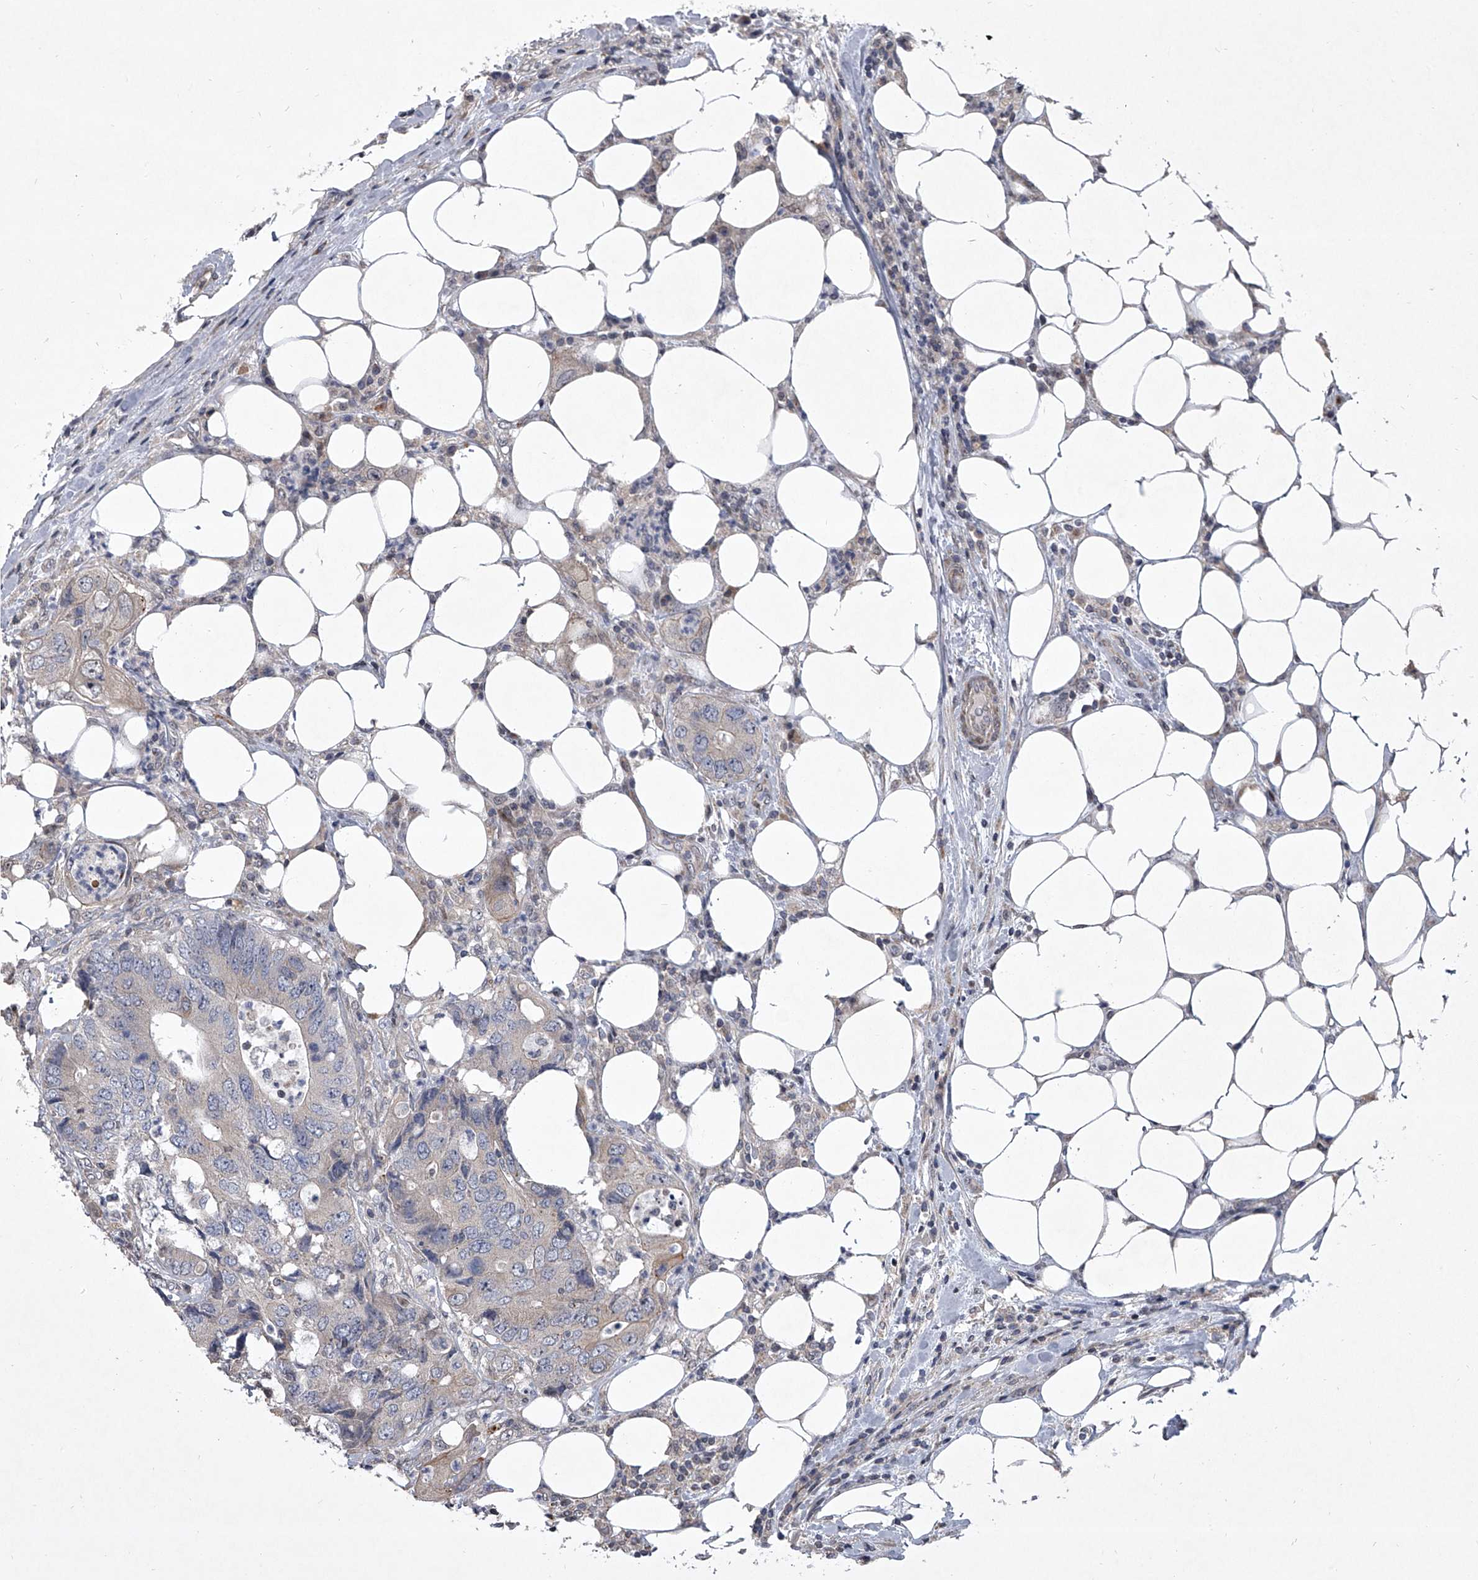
{"staining": {"intensity": "negative", "quantity": "none", "location": "none"}, "tissue": "colorectal cancer", "cell_type": "Tumor cells", "image_type": "cancer", "snomed": [{"axis": "morphology", "description": "Adenocarcinoma, NOS"}, {"axis": "topography", "description": "Colon"}], "caption": "Immunohistochemistry of colorectal cancer exhibits no positivity in tumor cells. (Immunohistochemistry (ihc), brightfield microscopy, high magnification).", "gene": "HEATR6", "patient": {"sex": "male", "age": 71}}